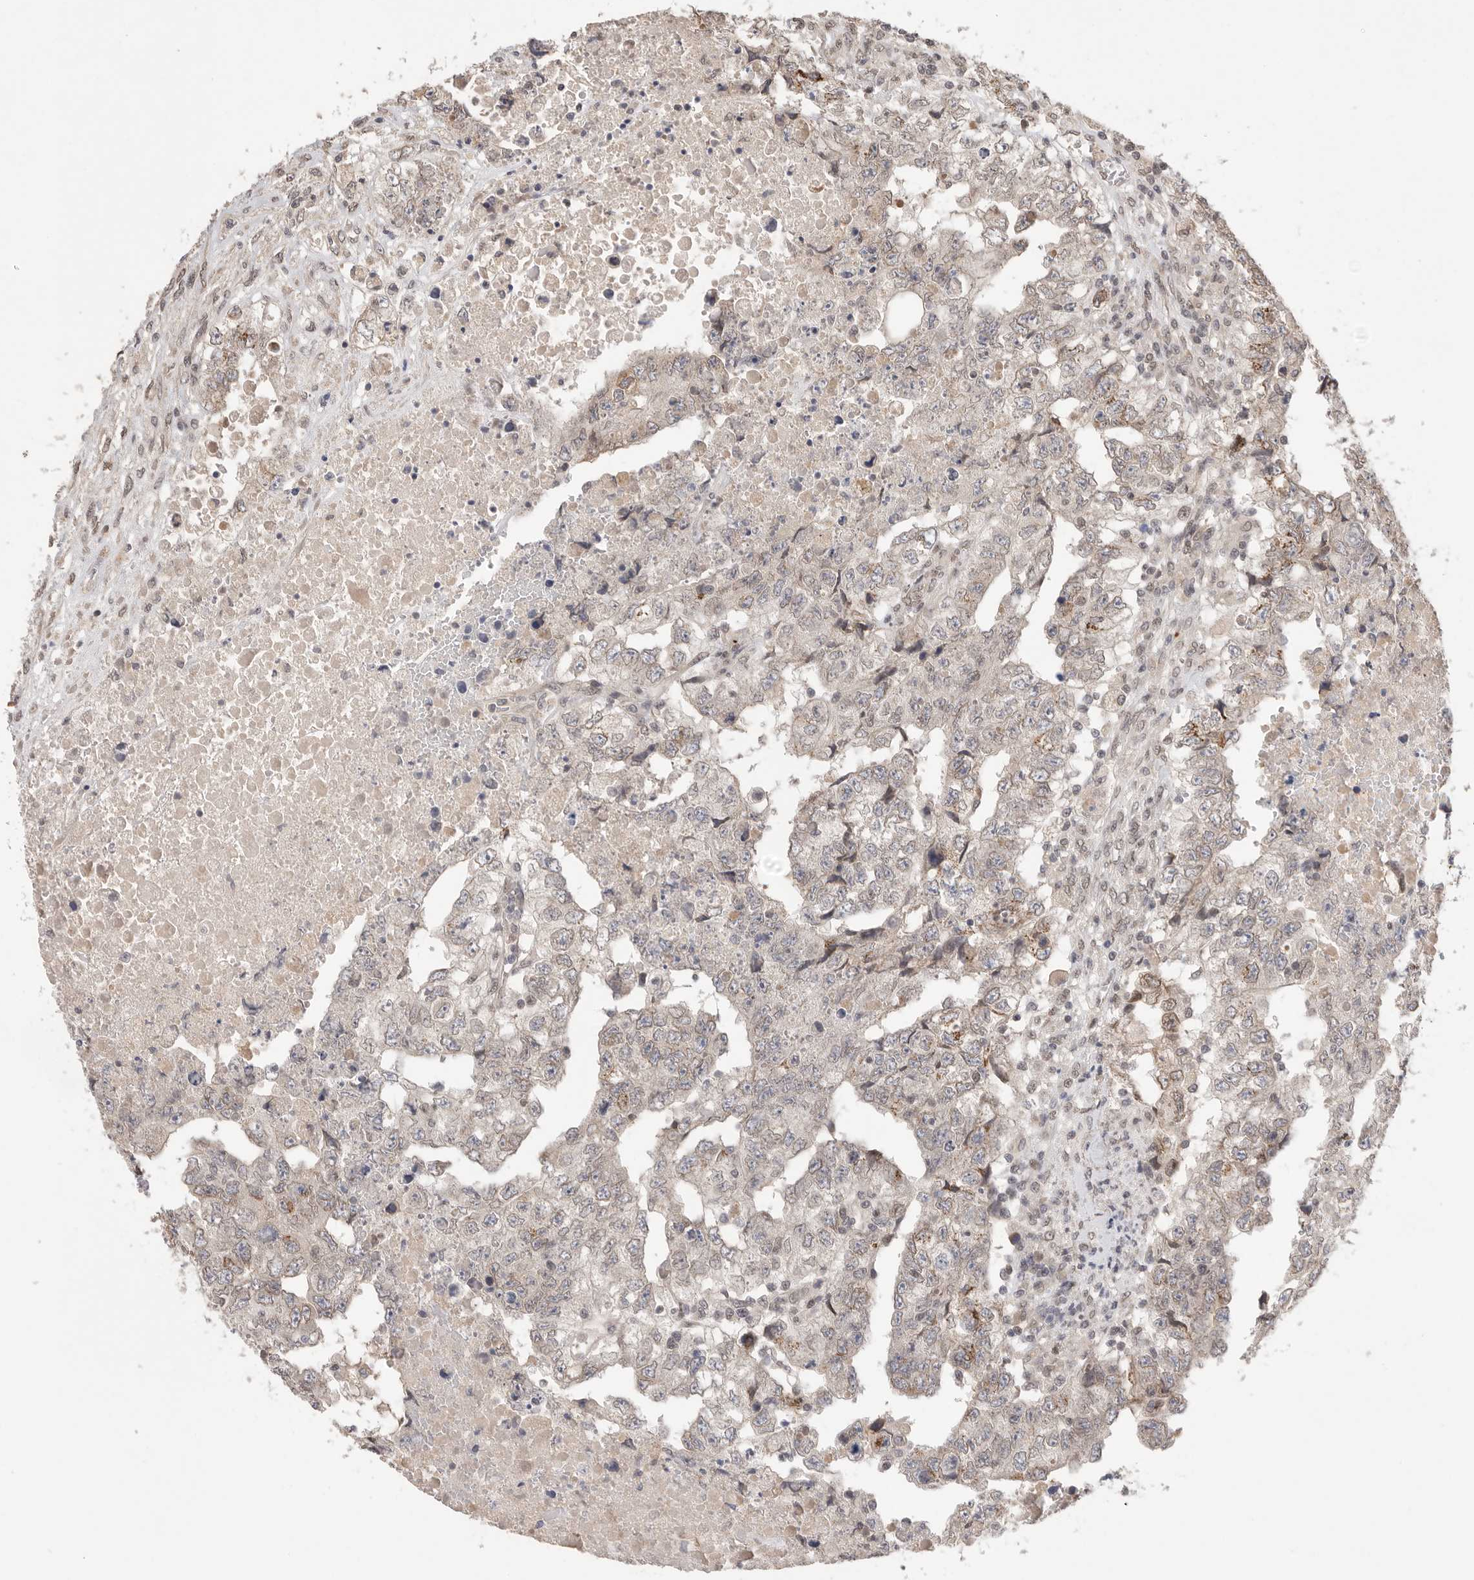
{"staining": {"intensity": "negative", "quantity": "none", "location": "none"}, "tissue": "testis cancer", "cell_type": "Tumor cells", "image_type": "cancer", "snomed": [{"axis": "morphology", "description": "Carcinoma, Embryonal, NOS"}, {"axis": "topography", "description": "Testis"}], "caption": "Human embryonal carcinoma (testis) stained for a protein using immunohistochemistry (IHC) exhibits no expression in tumor cells.", "gene": "LEMD3", "patient": {"sex": "male", "age": 36}}